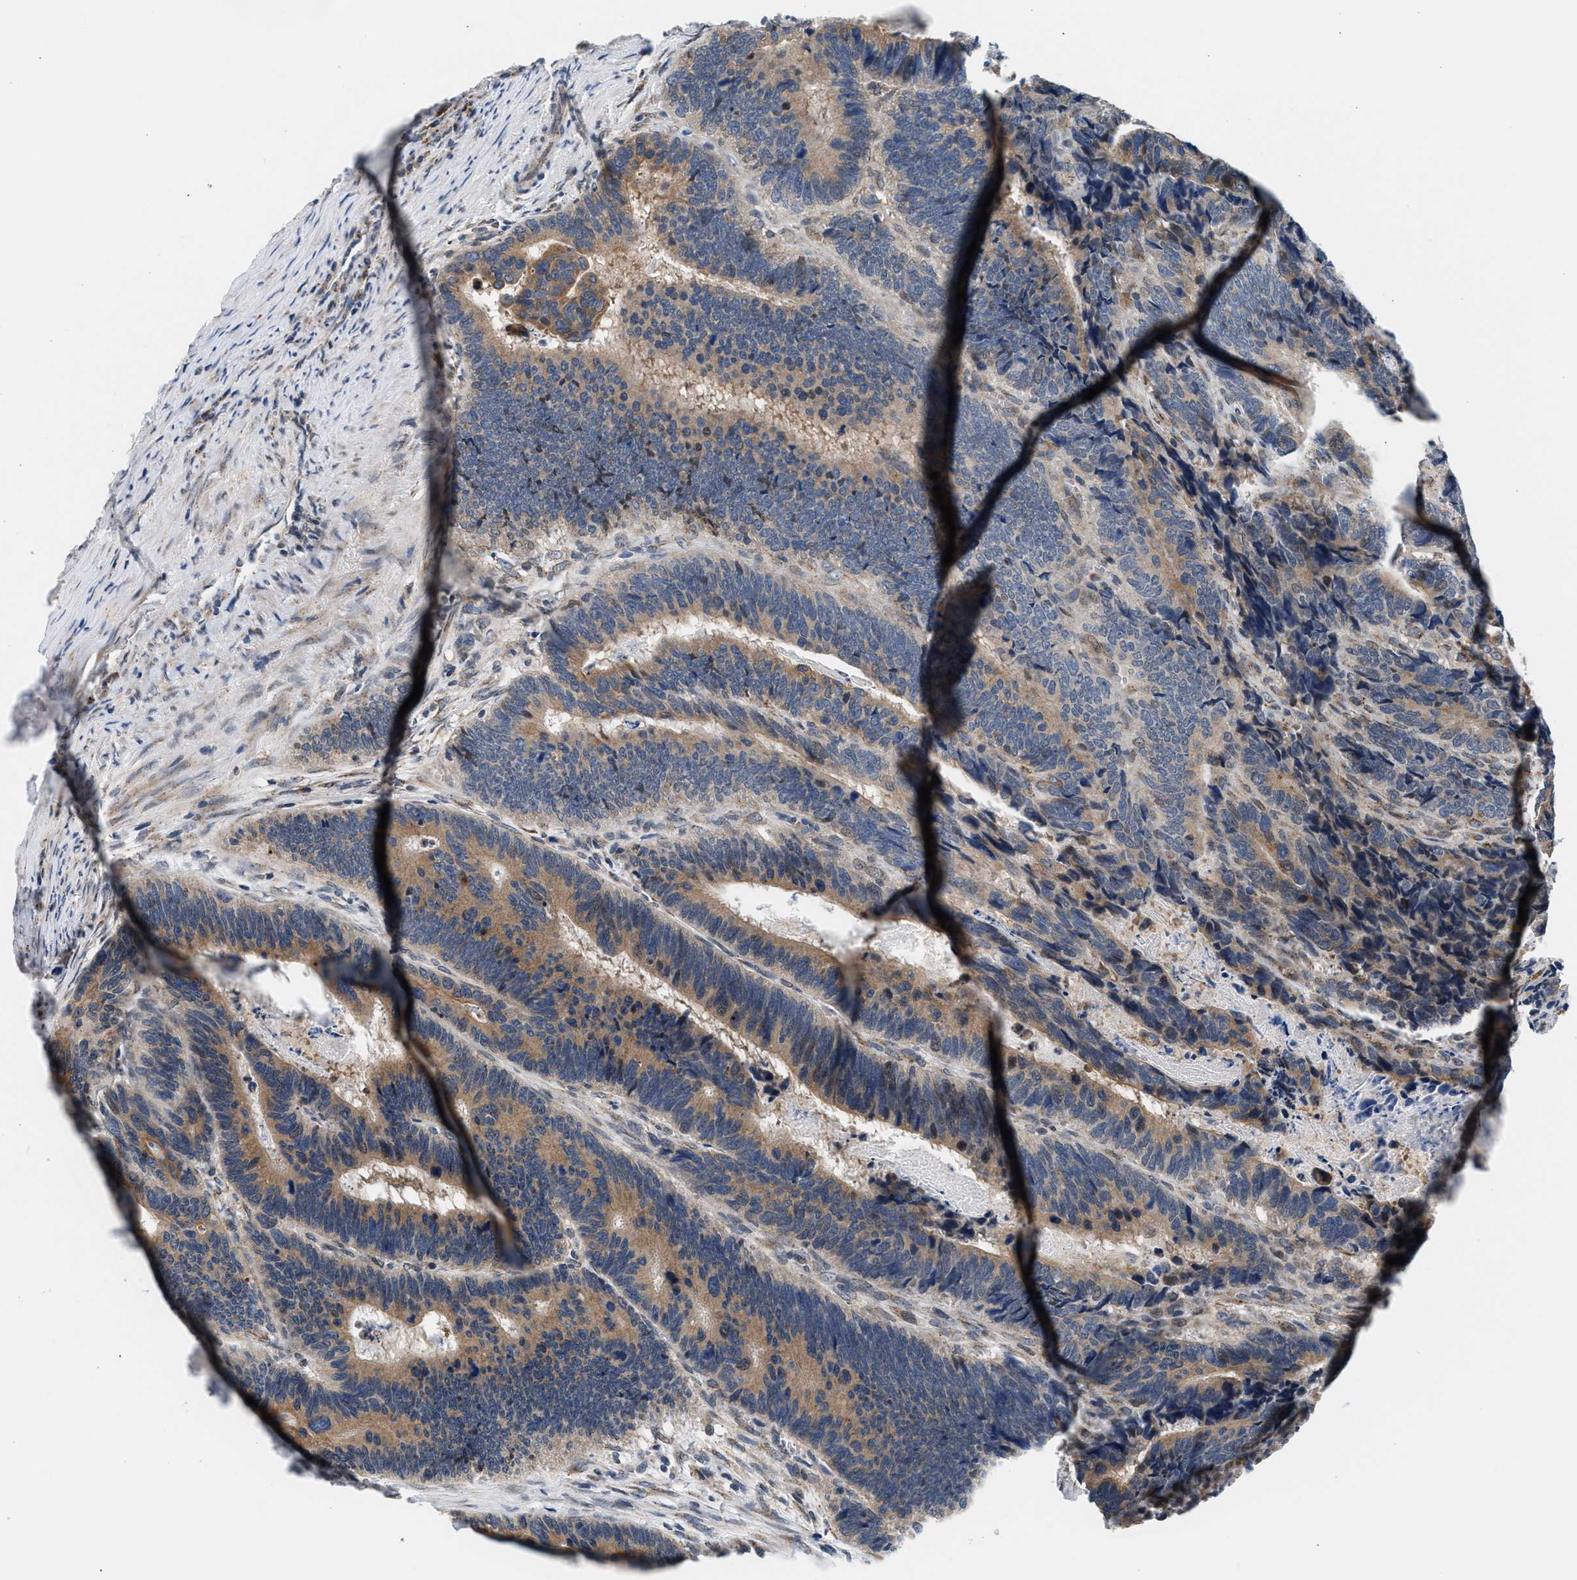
{"staining": {"intensity": "moderate", "quantity": ">75%", "location": "cytoplasmic/membranous"}, "tissue": "colorectal cancer", "cell_type": "Tumor cells", "image_type": "cancer", "snomed": [{"axis": "morphology", "description": "Adenocarcinoma, NOS"}, {"axis": "topography", "description": "Colon"}], "caption": "Immunohistochemical staining of colorectal adenocarcinoma demonstrates moderate cytoplasmic/membranous protein staining in approximately >75% of tumor cells. Using DAB (brown) and hematoxylin (blue) stains, captured at high magnification using brightfield microscopy.", "gene": "KCNMB2", "patient": {"sex": "male", "age": 72}}